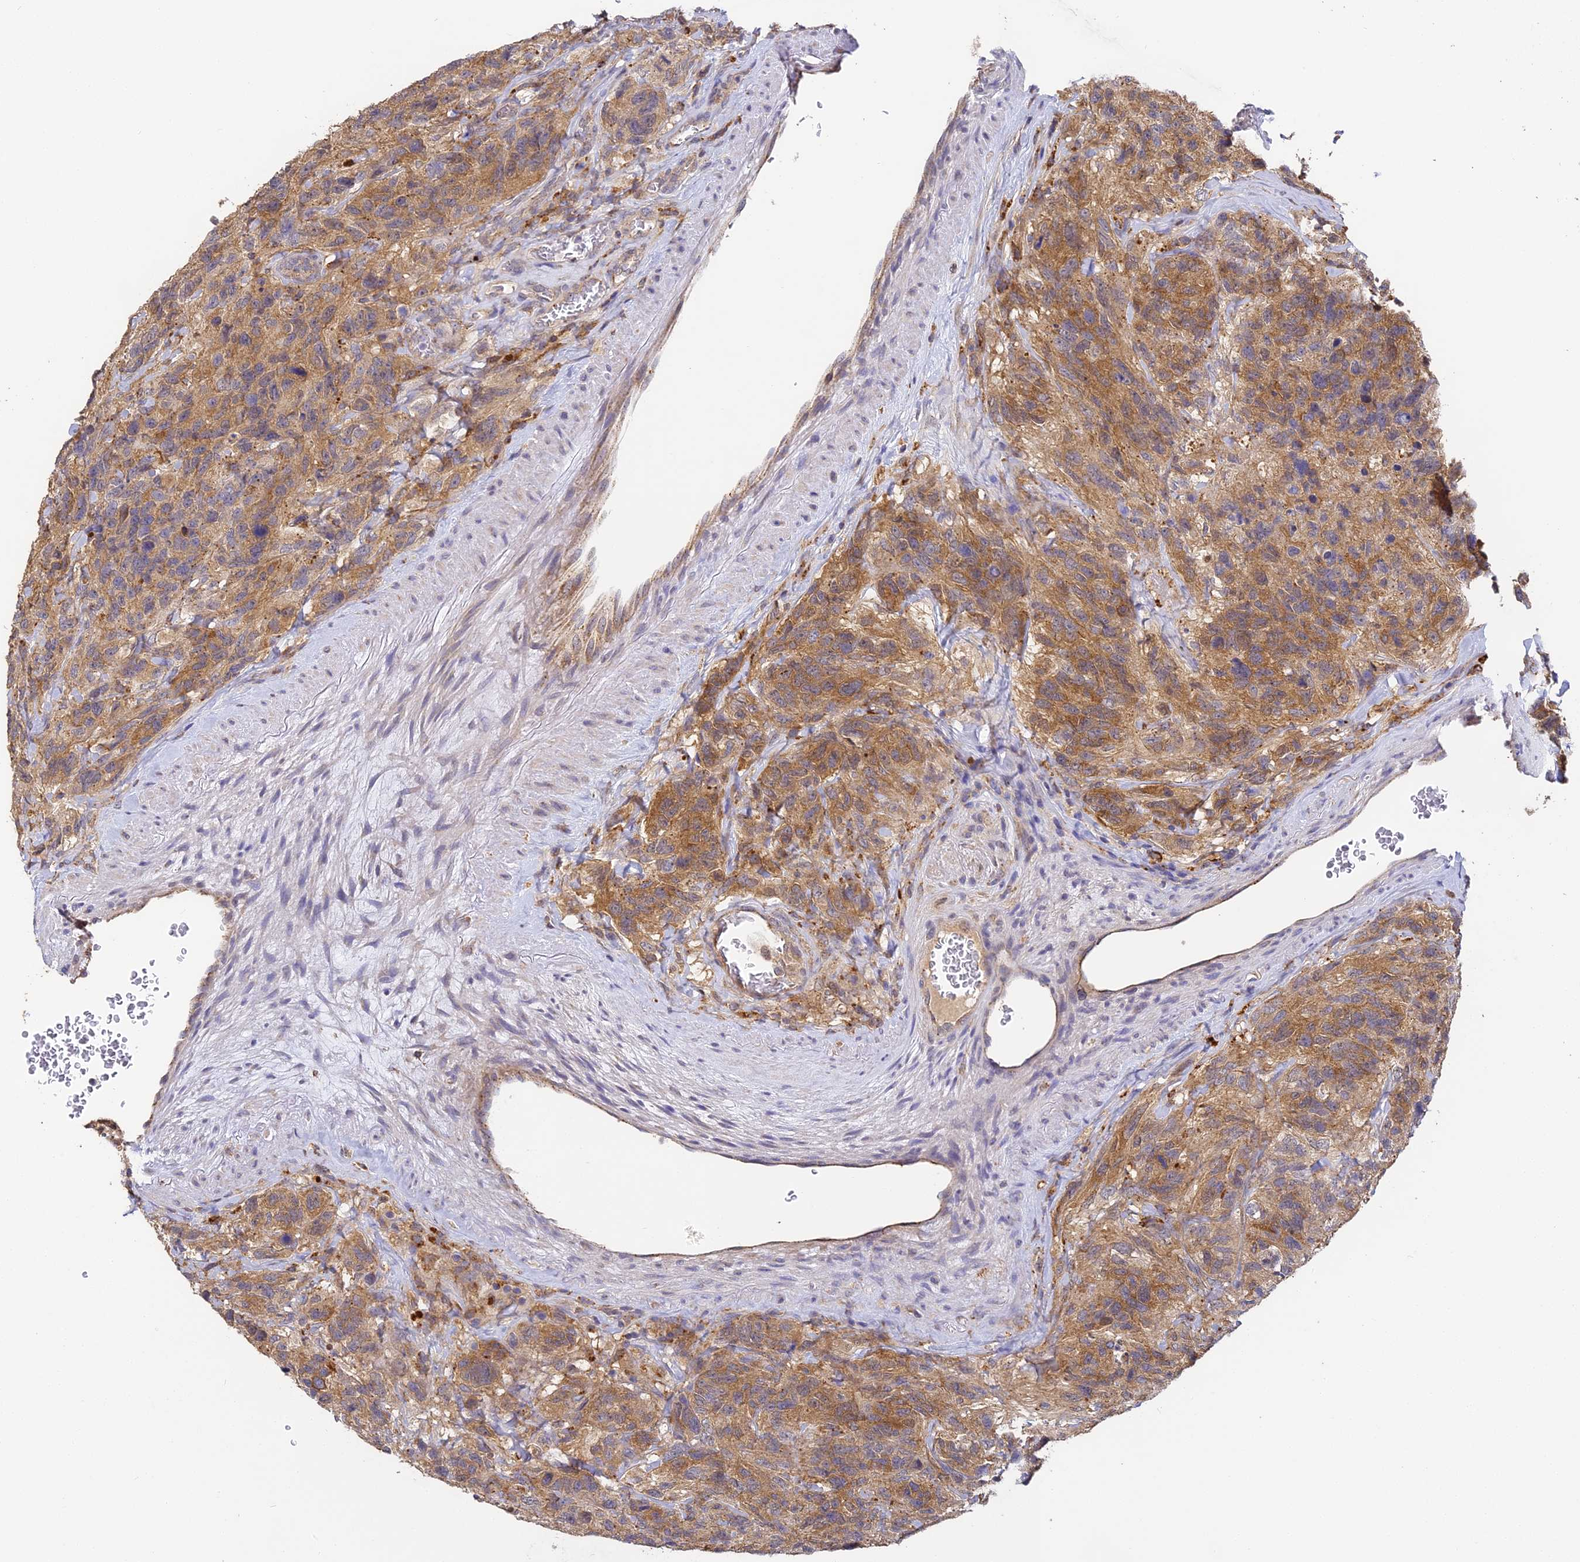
{"staining": {"intensity": "moderate", "quantity": "25%-75%", "location": "cytoplasmic/membranous"}, "tissue": "glioma", "cell_type": "Tumor cells", "image_type": "cancer", "snomed": [{"axis": "morphology", "description": "Glioma, malignant, High grade"}, {"axis": "topography", "description": "Brain"}], "caption": "A brown stain shows moderate cytoplasmic/membranous positivity of a protein in human glioma tumor cells.", "gene": "YAE1", "patient": {"sex": "male", "age": 69}}